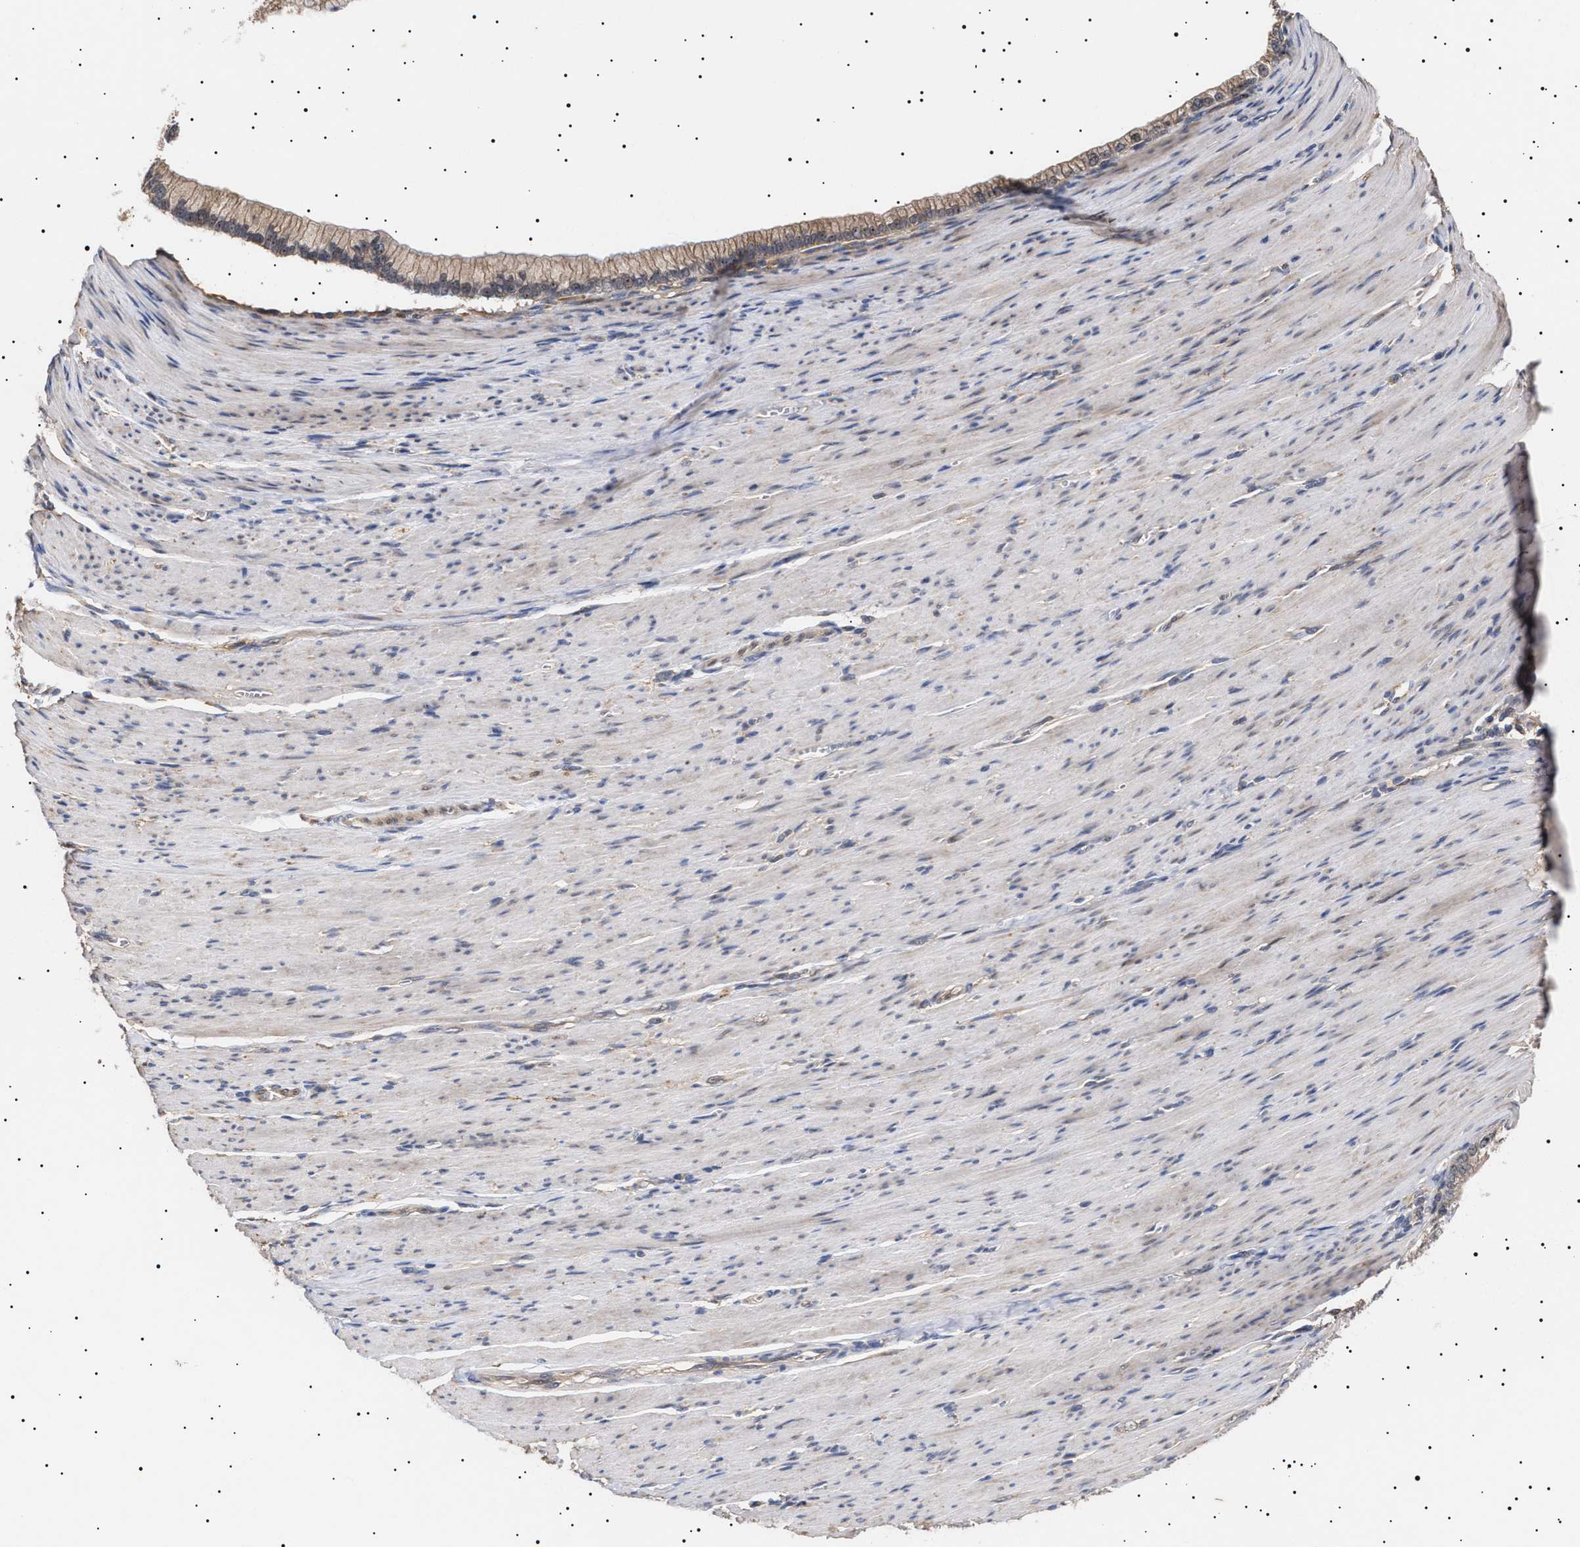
{"staining": {"intensity": "weak", "quantity": "25%-75%", "location": "cytoplasmic/membranous"}, "tissue": "pancreatic cancer", "cell_type": "Tumor cells", "image_type": "cancer", "snomed": [{"axis": "morphology", "description": "Adenocarcinoma, NOS"}, {"axis": "topography", "description": "Pancreas"}], "caption": "Approximately 25%-75% of tumor cells in pancreatic adenocarcinoma exhibit weak cytoplasmic/membranous protein expression as visualized by brown immunohistochemical staining.", "gene": "KRBA1", "patient": {"sex": "male", "age": 69}}